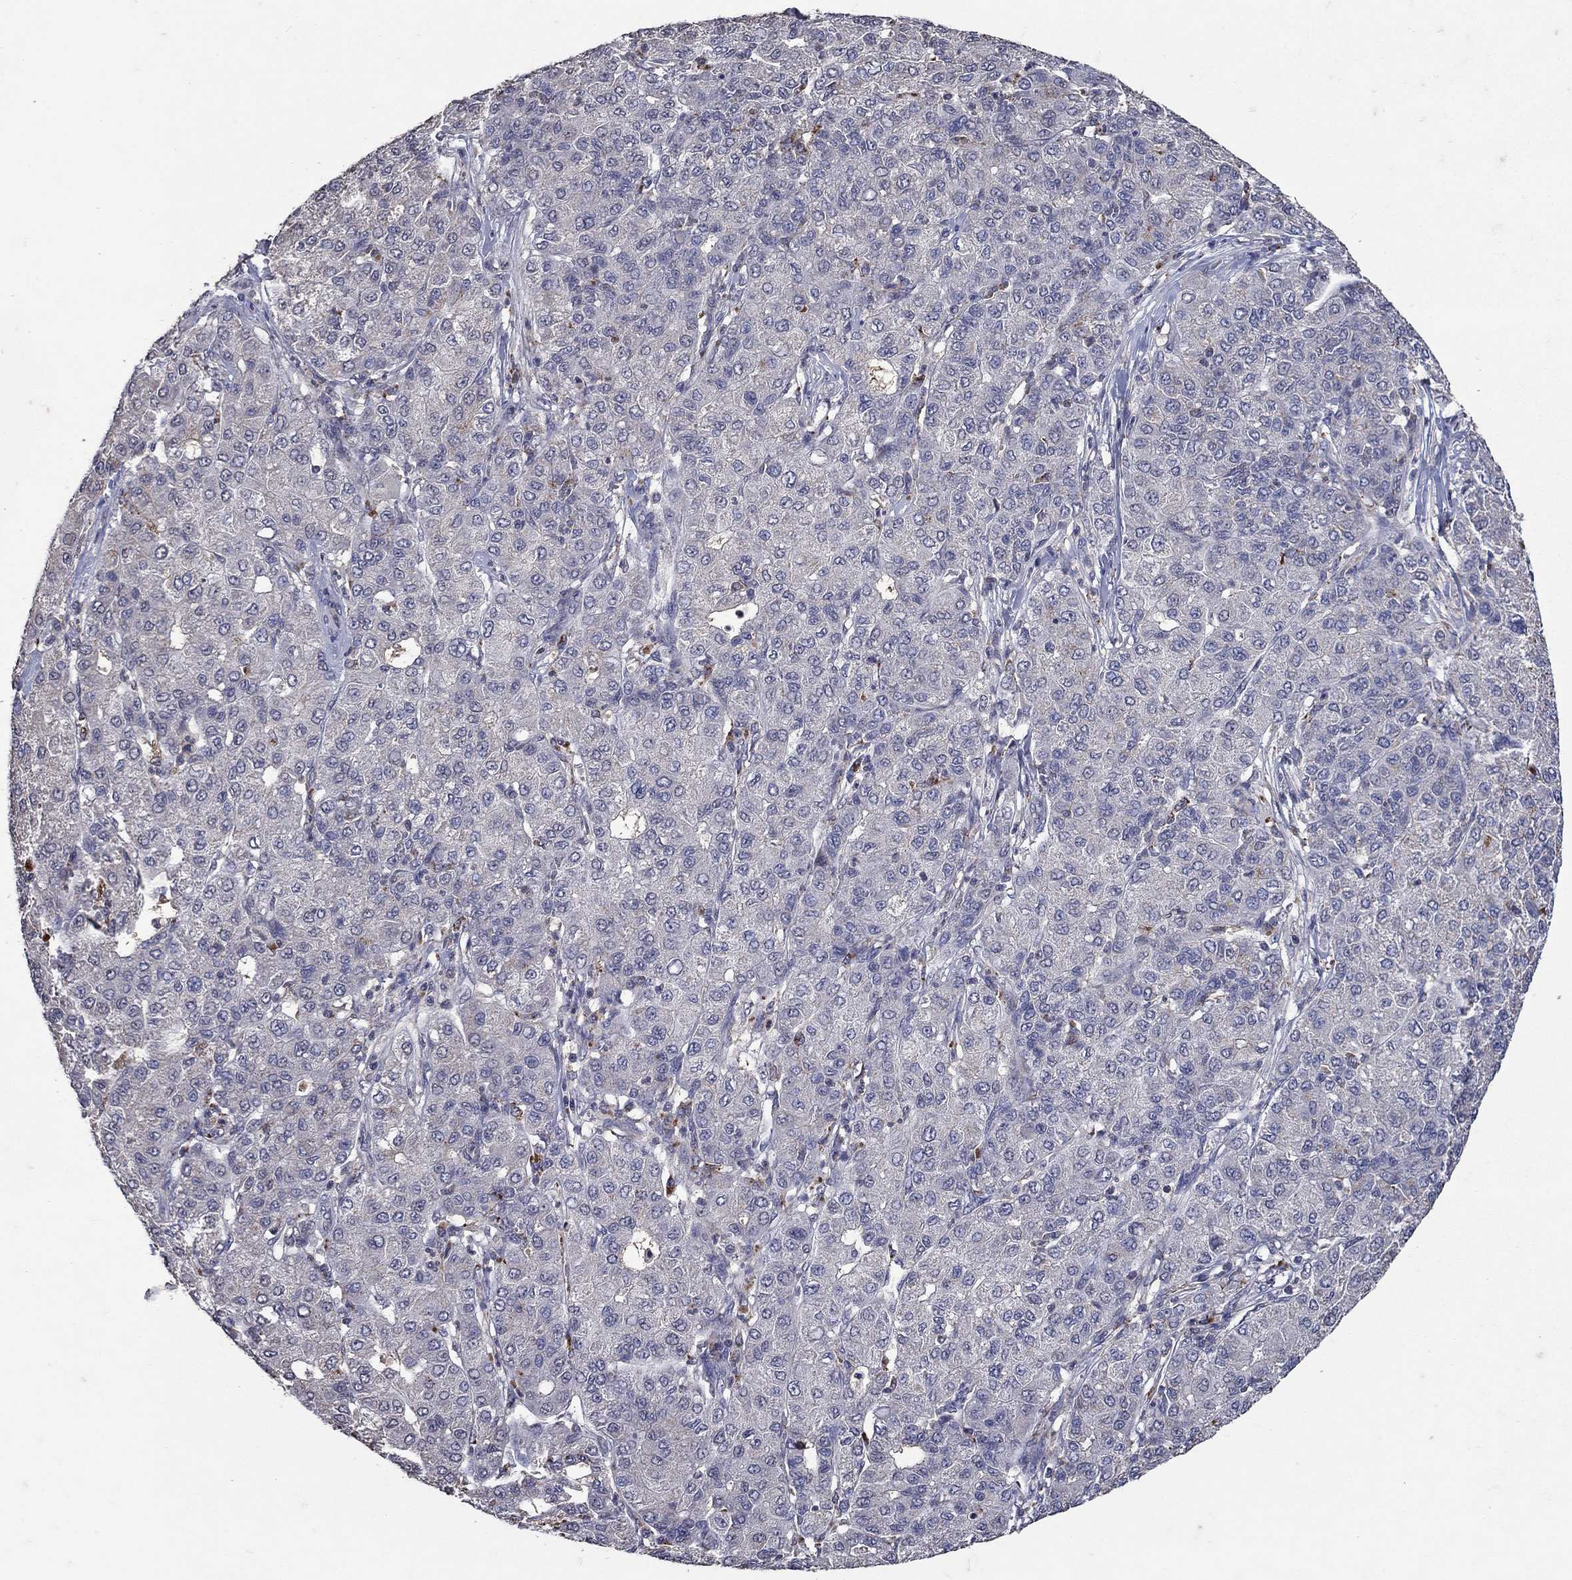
{"staining": {"intensity": "moderate", "quantity": "<25%", "location": "cytoplasmic/membranous"}, "tissue": "liver cancer", "cell_type": "Tumor cells", "image_type": "cancer", "snomed": [{"axis": "morphology", "description": "Carcinoma, Hepatocellular, NOS"}, {"axis": "topography", "description": "Liver"}], "caption": "Human liver hepatocellular carcinoma stained with a protein marker reveals moderate staining in tumor cells.", "gene": "NPC2", "patient": {"sex": "male", "age": 65}}